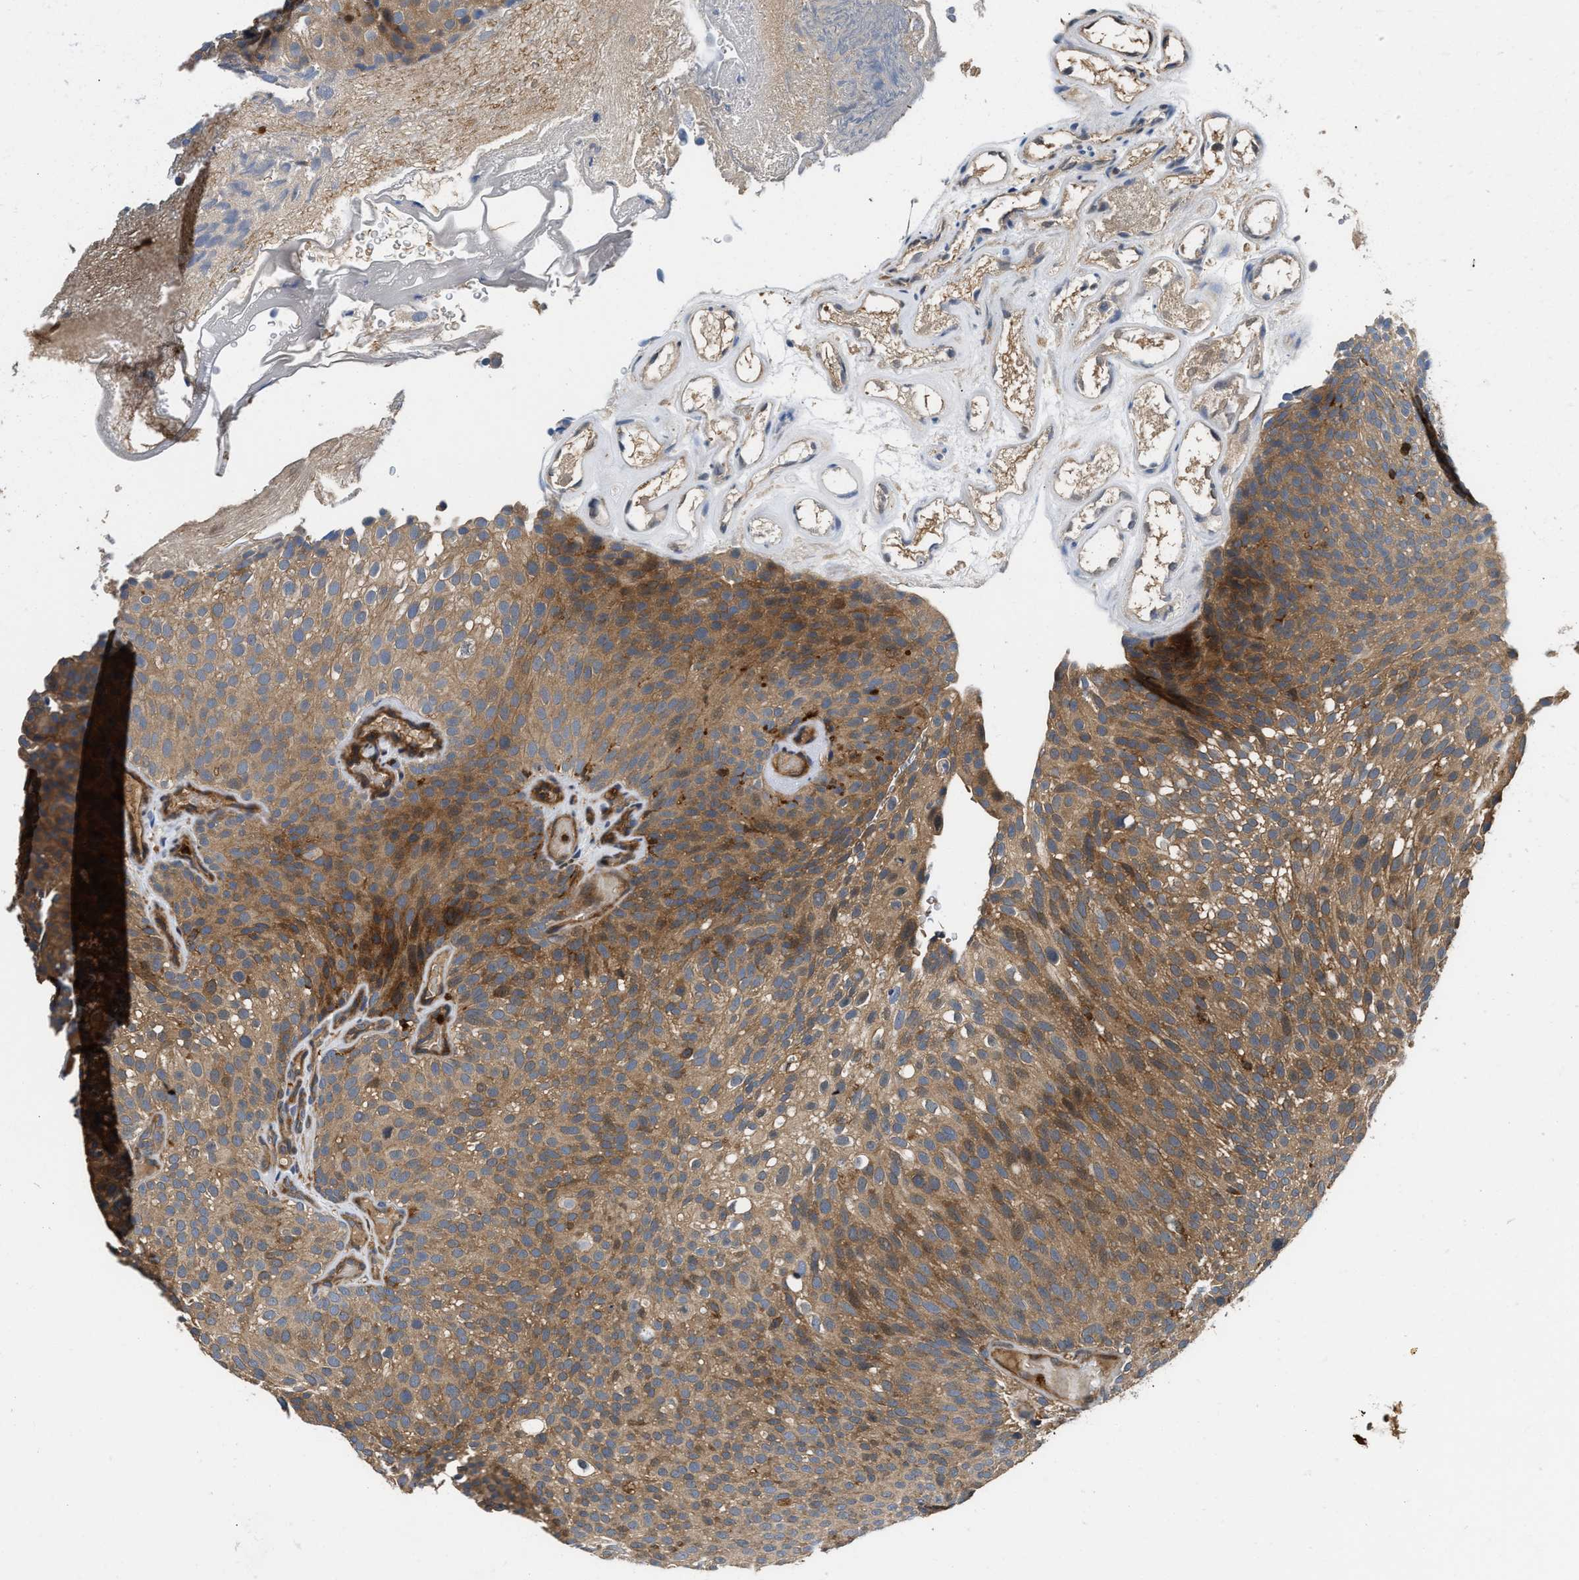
{"staining": {"intensity": "moderate", "quantity": ">75%", "location": "cytoplasmic/membranous"}, "tissue": "urothelial cancer", "cell_type": "Tumor cells", "image_type": "cancer", "snomed": [{"axis": "morphology", "description": "Urothelial carcinoma, Low grade"}, {"axis": "topography", "description": "Urinary bladder"}], "caption": "Low-grade urothelial carcinoma stained with a protein marker demonstrates moderate staining in tumor cells.", "gene": "OSTF1", "patient": {"sex": "male", "age": 78}}